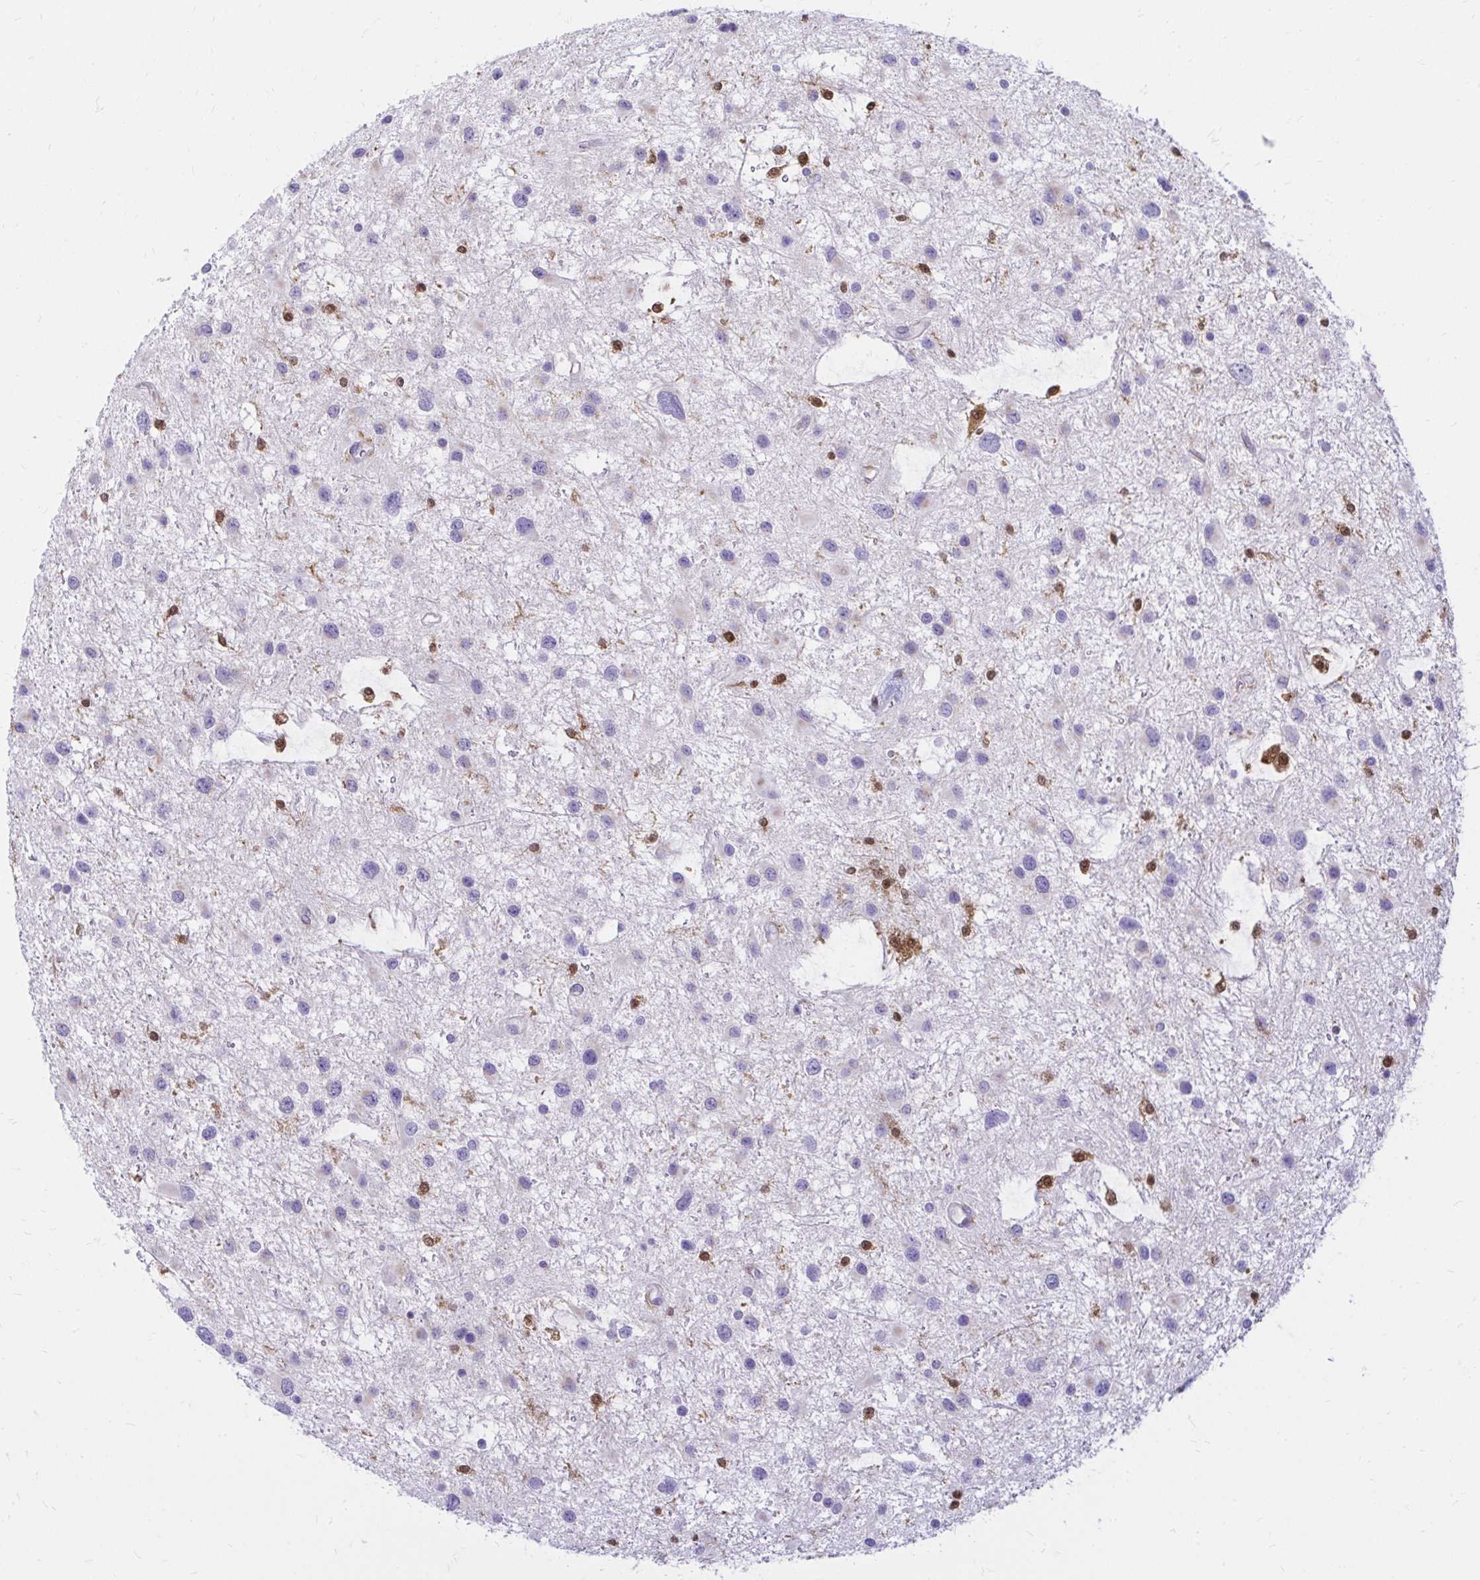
{"staining": {"intensity": "negative", "quantity": "none", "location": "none"}, "tissue": "glioma", "cell_type": "Tumor cells", "image_type": "cancer", "snomed": [{"axis": "morphology", "description": "Glioma, malignant, Low grade"}, {"axis": "topography", "description": "Brain"}], "caption": "An immunohistochemistry histopathology image of malignant low-grade glioma is shown. There is no staining in tumor cells of malignant low-grade glioma.", "gene": "PYCARD", "patient": {"sex": "female", "age": 32}}